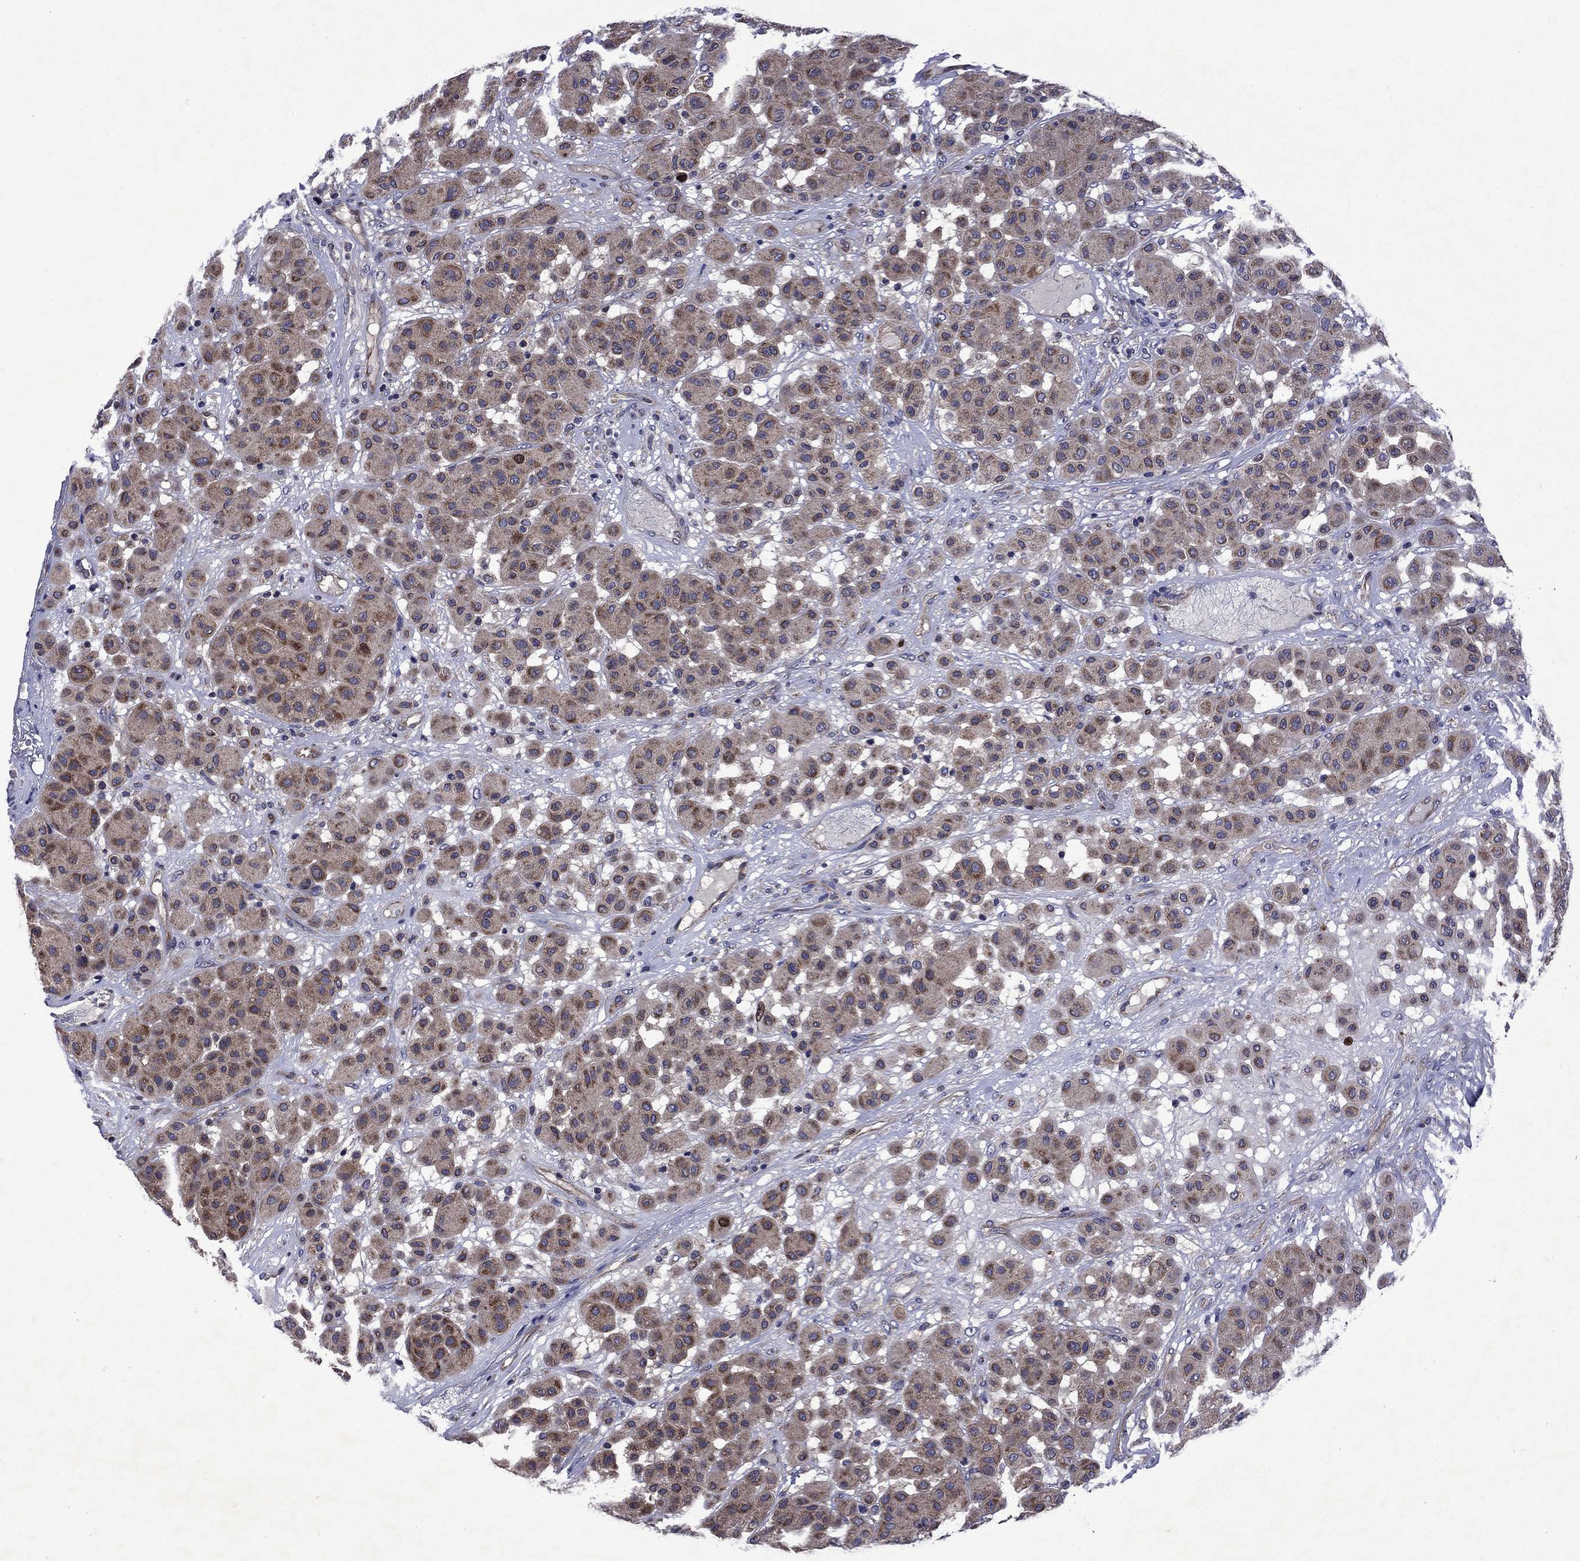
{"staining": {"intensity": "weak", "quantity": ">75%", "location": "cytoplasmic/membranous"}, "tissue": "melanoma", "cell_type": "Tumor cells", "image_type": "cancer", "snomed": [{"axis": "morphology", "description": "Malignant melanoma, Metastatic site"}, {"axis": "topography", "description": "Smooth muscle"}], "caption": "An image of malignant melanoma (metastatic site) stained for a protein displays weak cytoplasmic/membranous brown staining in tumor cells.", "gene": "KIF22", "patient": {"sex": "male", "age": 41}}